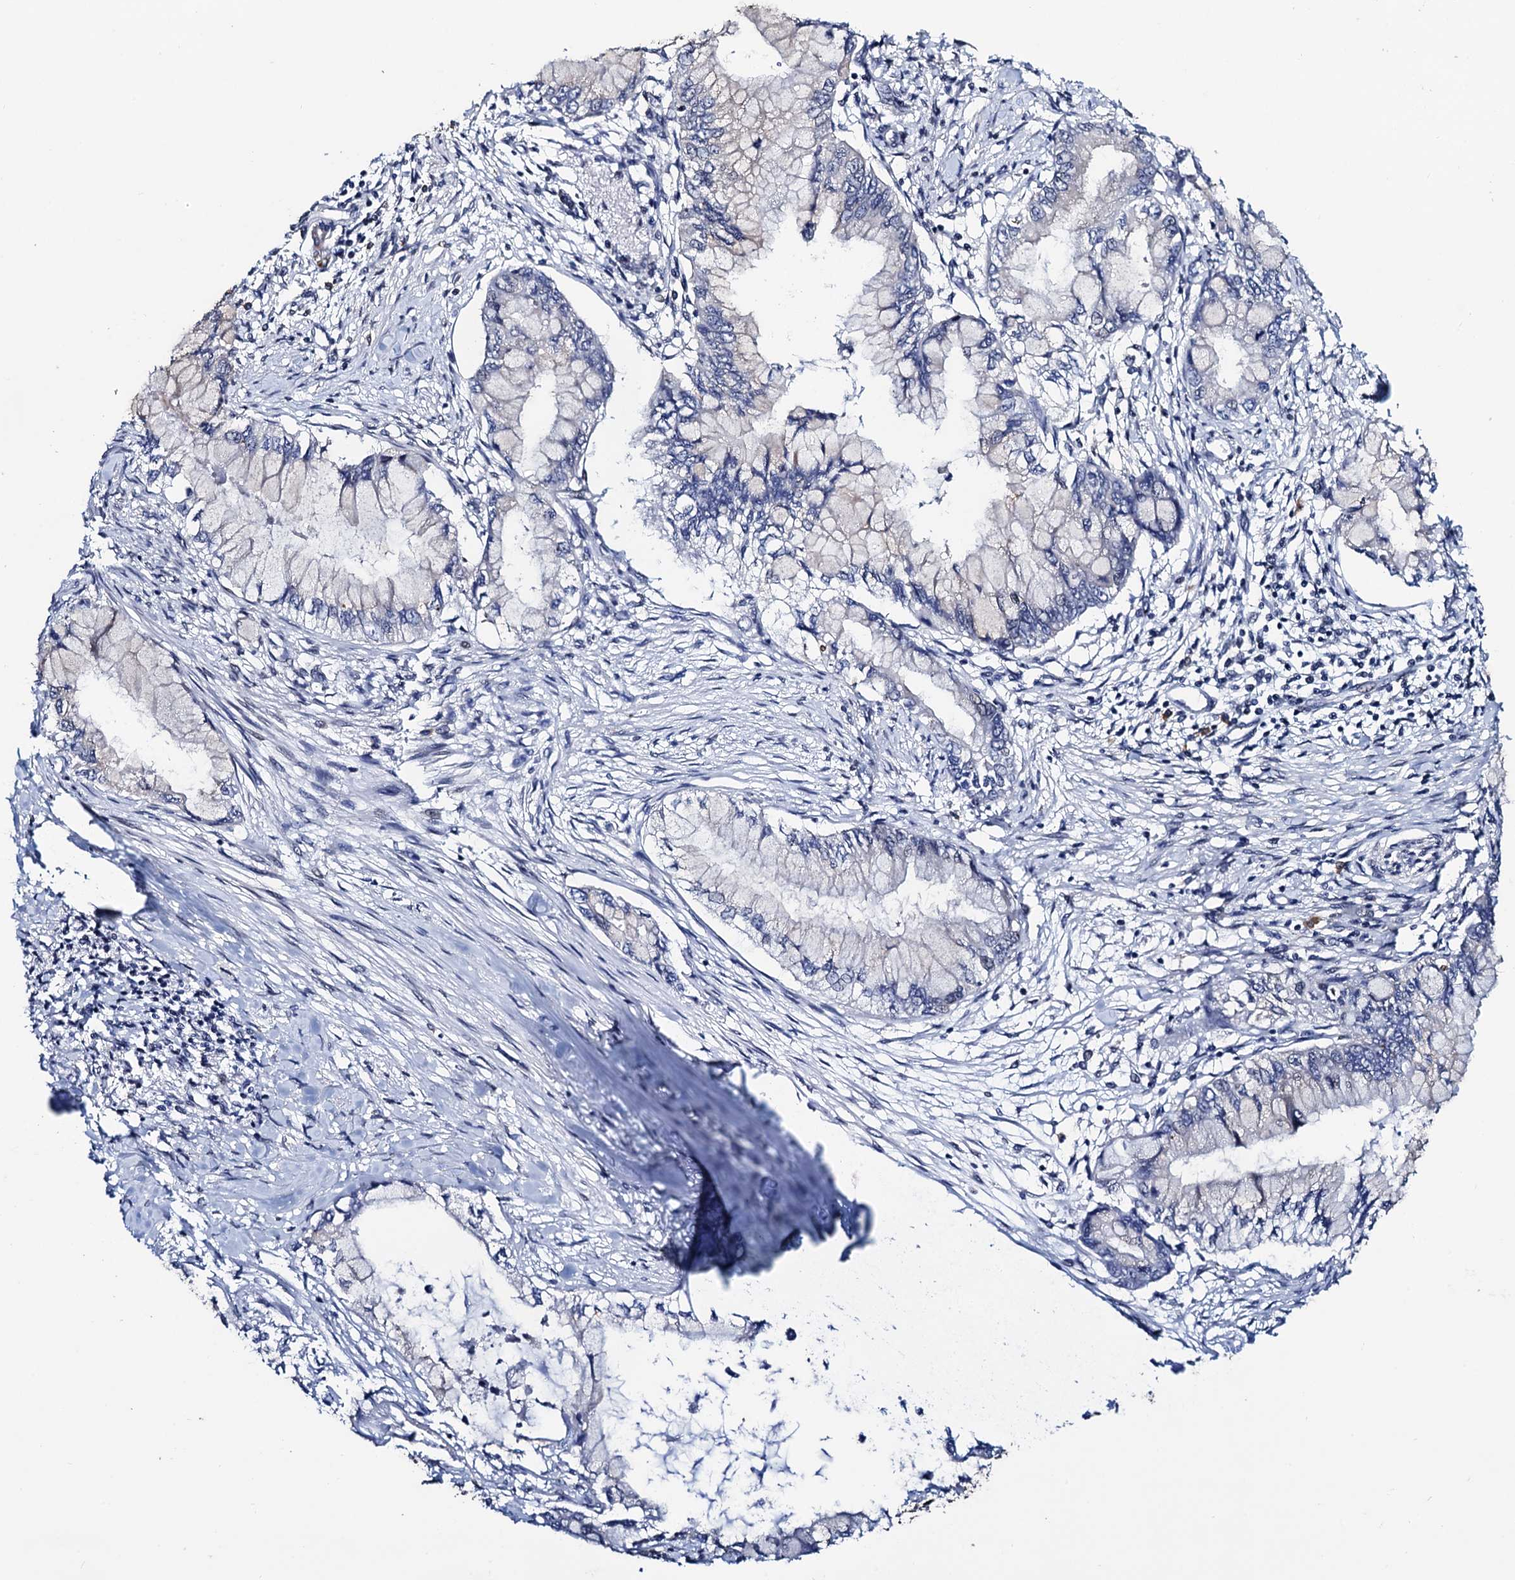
{"staining": {"intensity": "negative", "quantity": "none", "location": "none"}, "tissue": "pancreatic cancer", "cell_type": "Tumor cells", "image_type": "cancer", "snomed": [{"axis": "morphology", "description": "Adenocarcinoma, NOS"}, {"axis": "topography", "description": "Pancreas"}], "caption": "A high-resolution micrograph shows IHC staining of pancreatic cancer, which shows no significant positivity in tumor cells.", "gene": "FAM222A", "patient": {"sex": "male", "age": 48}}